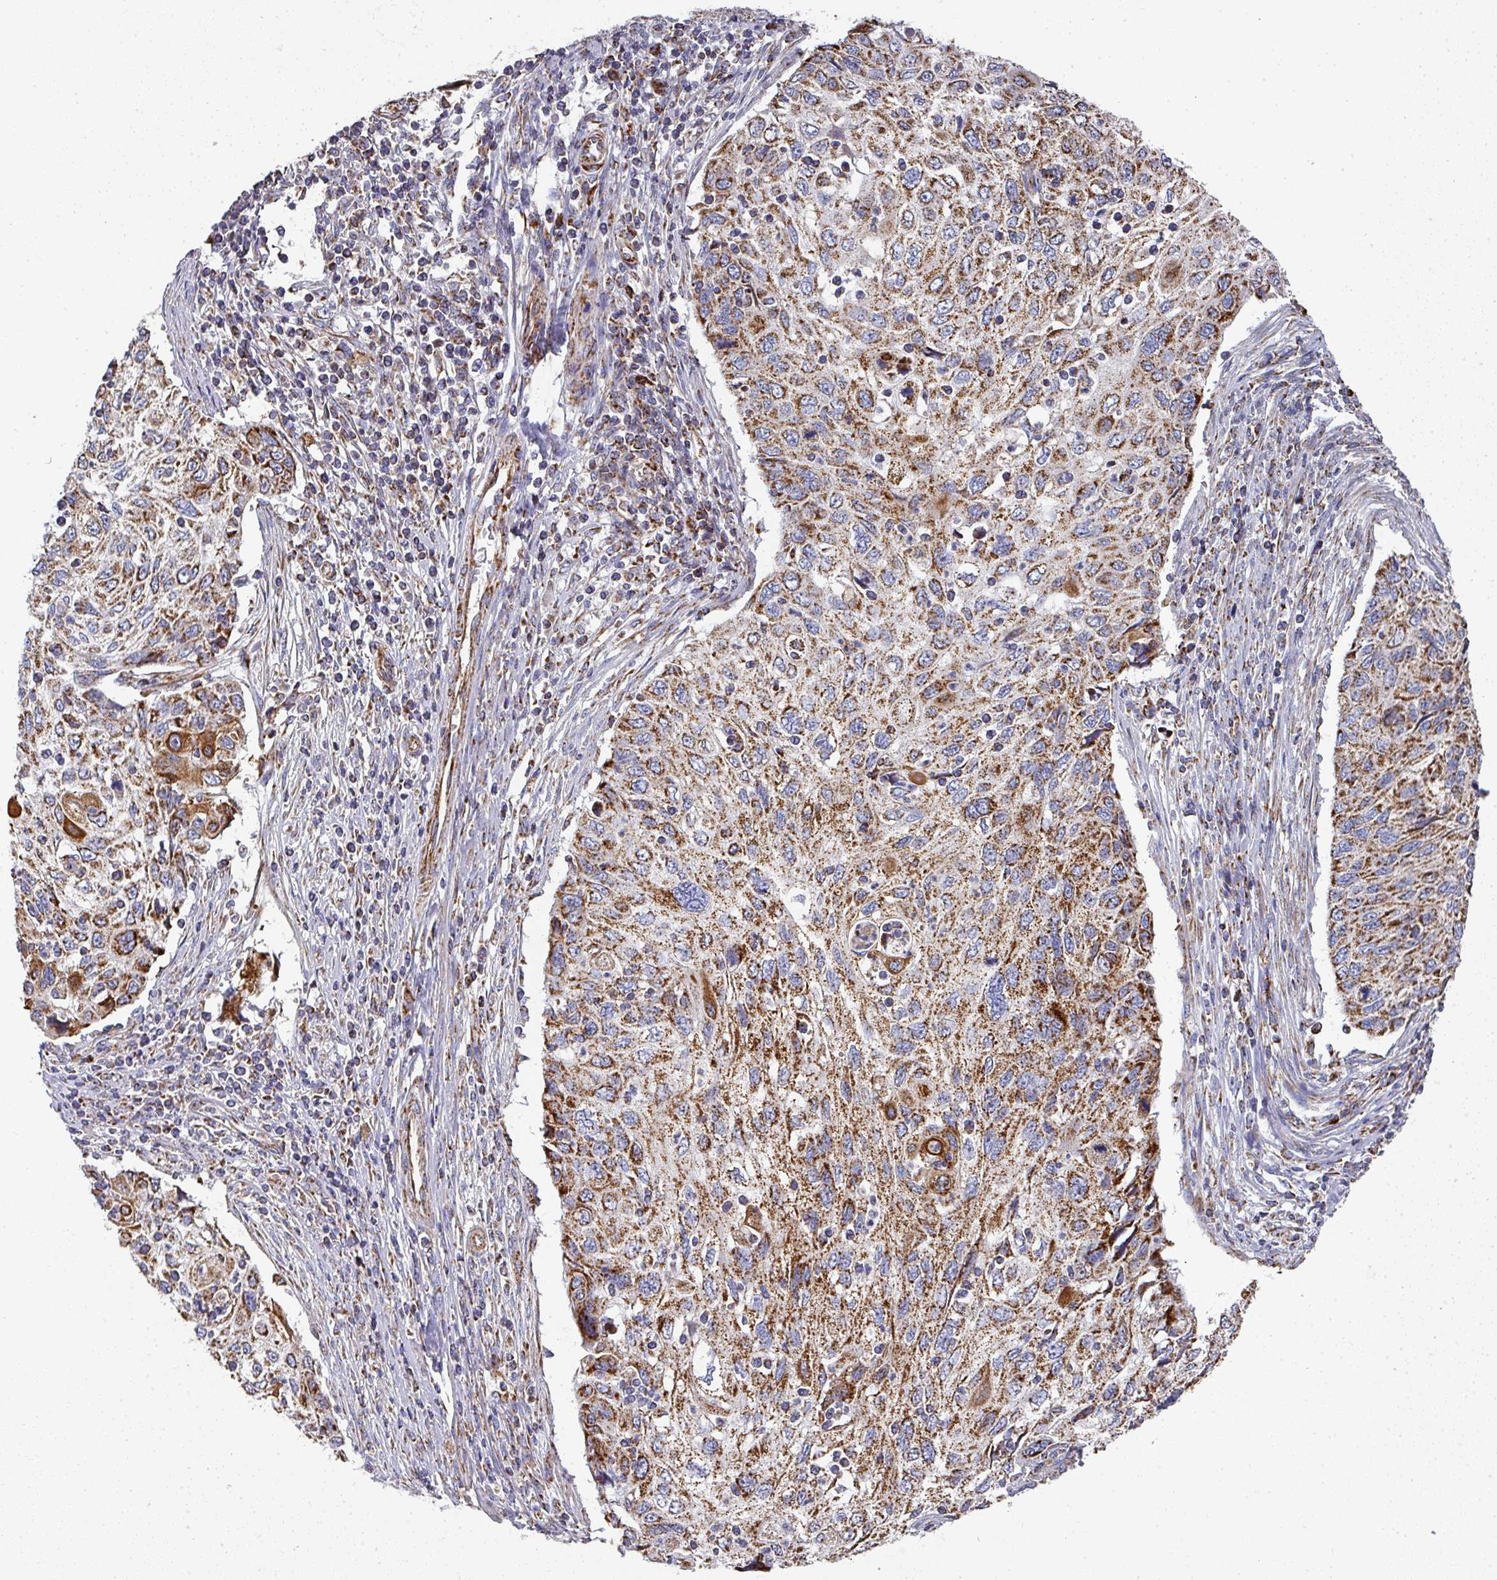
{"staining": {"intensity": "strong", "quantity": ">75%", "location": "cytoplasmic/membranous"}, "tissue": "cervical cancer", "cell_type": "Tumor cells", "image_type": "cancer", "snomed": [{"axis": "morphology", "description": "Squamous cell carcinoma, NOS"}, {"axis": "topography", "description": "Cervix"}], "caption": "Immunohistochemical staining of squamous cell carcinoma (cervical) exhibits high levels of strong cytoplasmic/membranous protein positivity in about >75% of tumor cells.", "gene": "UQCRFS1", "patient": {"sex": "female", "age": 70}}